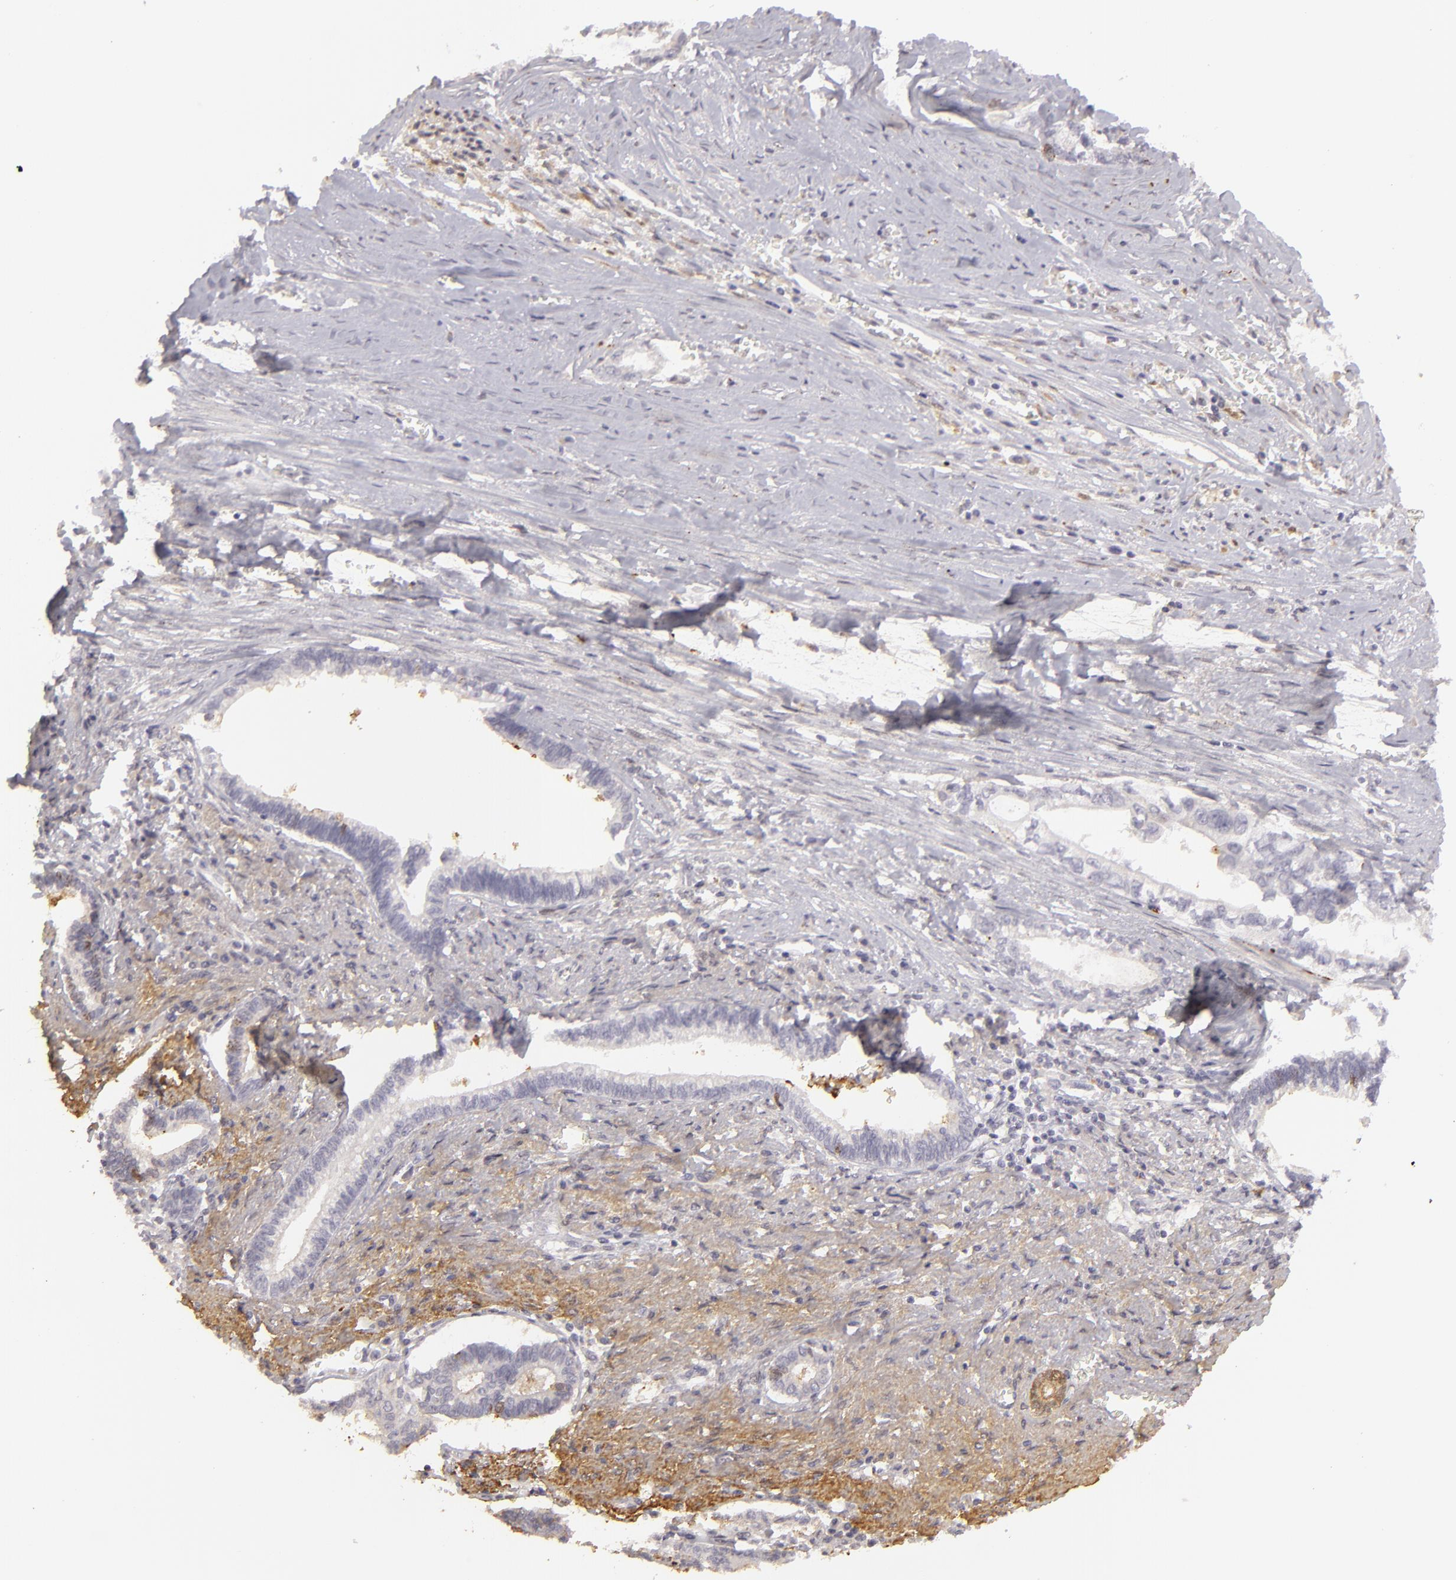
{"staining": {"intensity": "negative", "quantity": "none", "location": "none"}, "tissue": "liver cancer", "cell_type": "Tumor cells", "image_type": "cancer", "snomed": [{"axis": "morphology", "description": "Cholangiocarcinoma"}, {"axis": "topography", "description": "Liver"}], "caption": "Image shows no significant protein positivity in tumor cells of cholangiocarcinoma (liver). (Brightfield microscopy of DAB (3,3'-diaminobenzidine) immunohistochemistry at high magnification).", "gene": "EFS", "patient": {"sex": "male", "age": 57}}